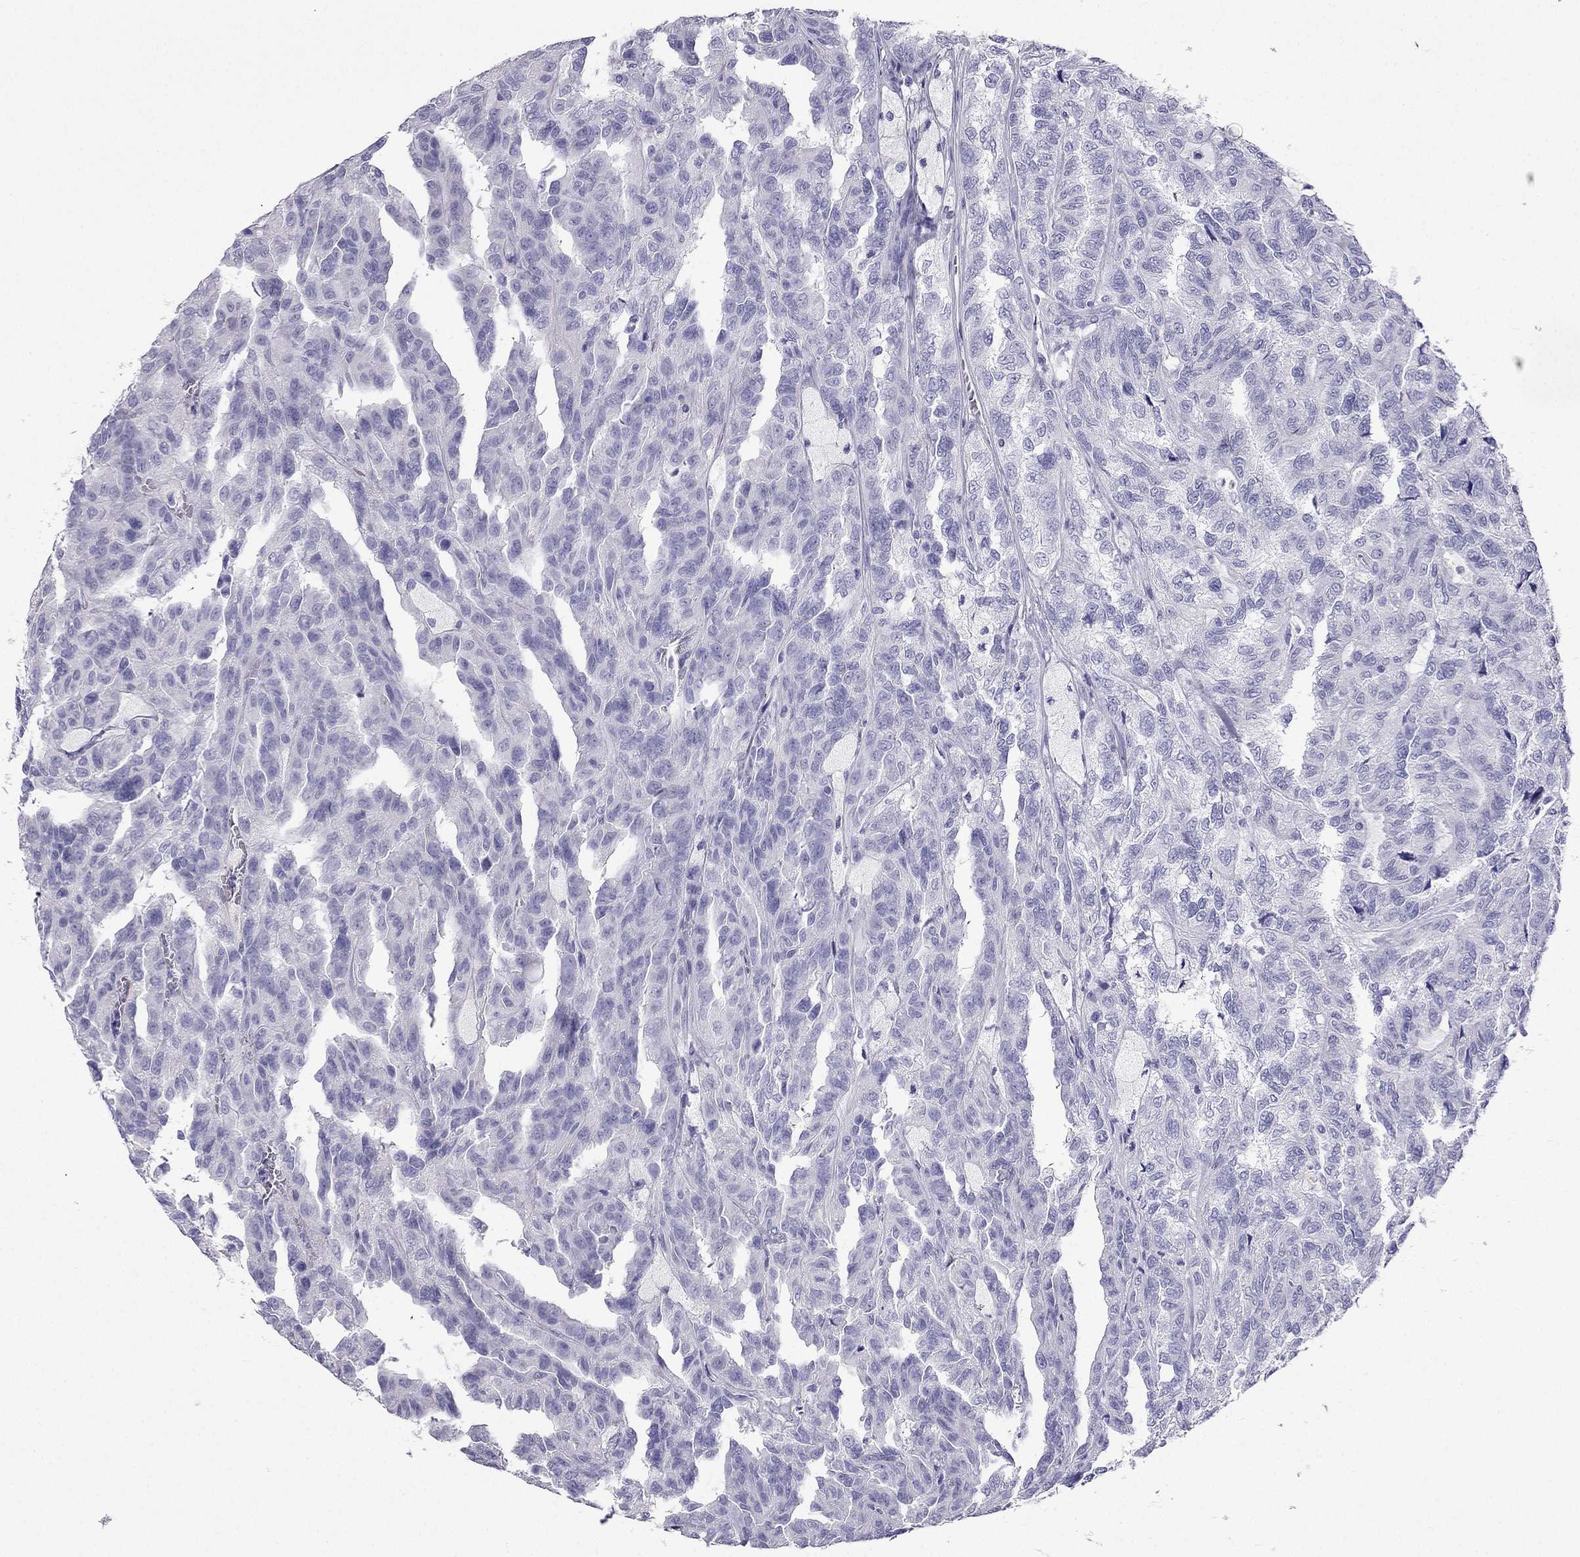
{"staining": {"intensity": "negative", "quantity": "none", "location": "none"}, "tissue": "renal cancer", "cell_type": "Tumor cells", "image_type": "cancer", "snomed": [{"axis": "morphology", "description": "Adenocarcinoma, NOS"}, {"axis": "topography", "description": "Kidney"}], "caption": "Histopathology image shows no protein staining in tumor cells of adenocarcinoma (renal) tissue. (DAB (3,3'-diaminobenzidine) IHC with hematoxylin counter stain).", "gene": "NPTX1", "patient": {"sex": "male", "age": 79}}